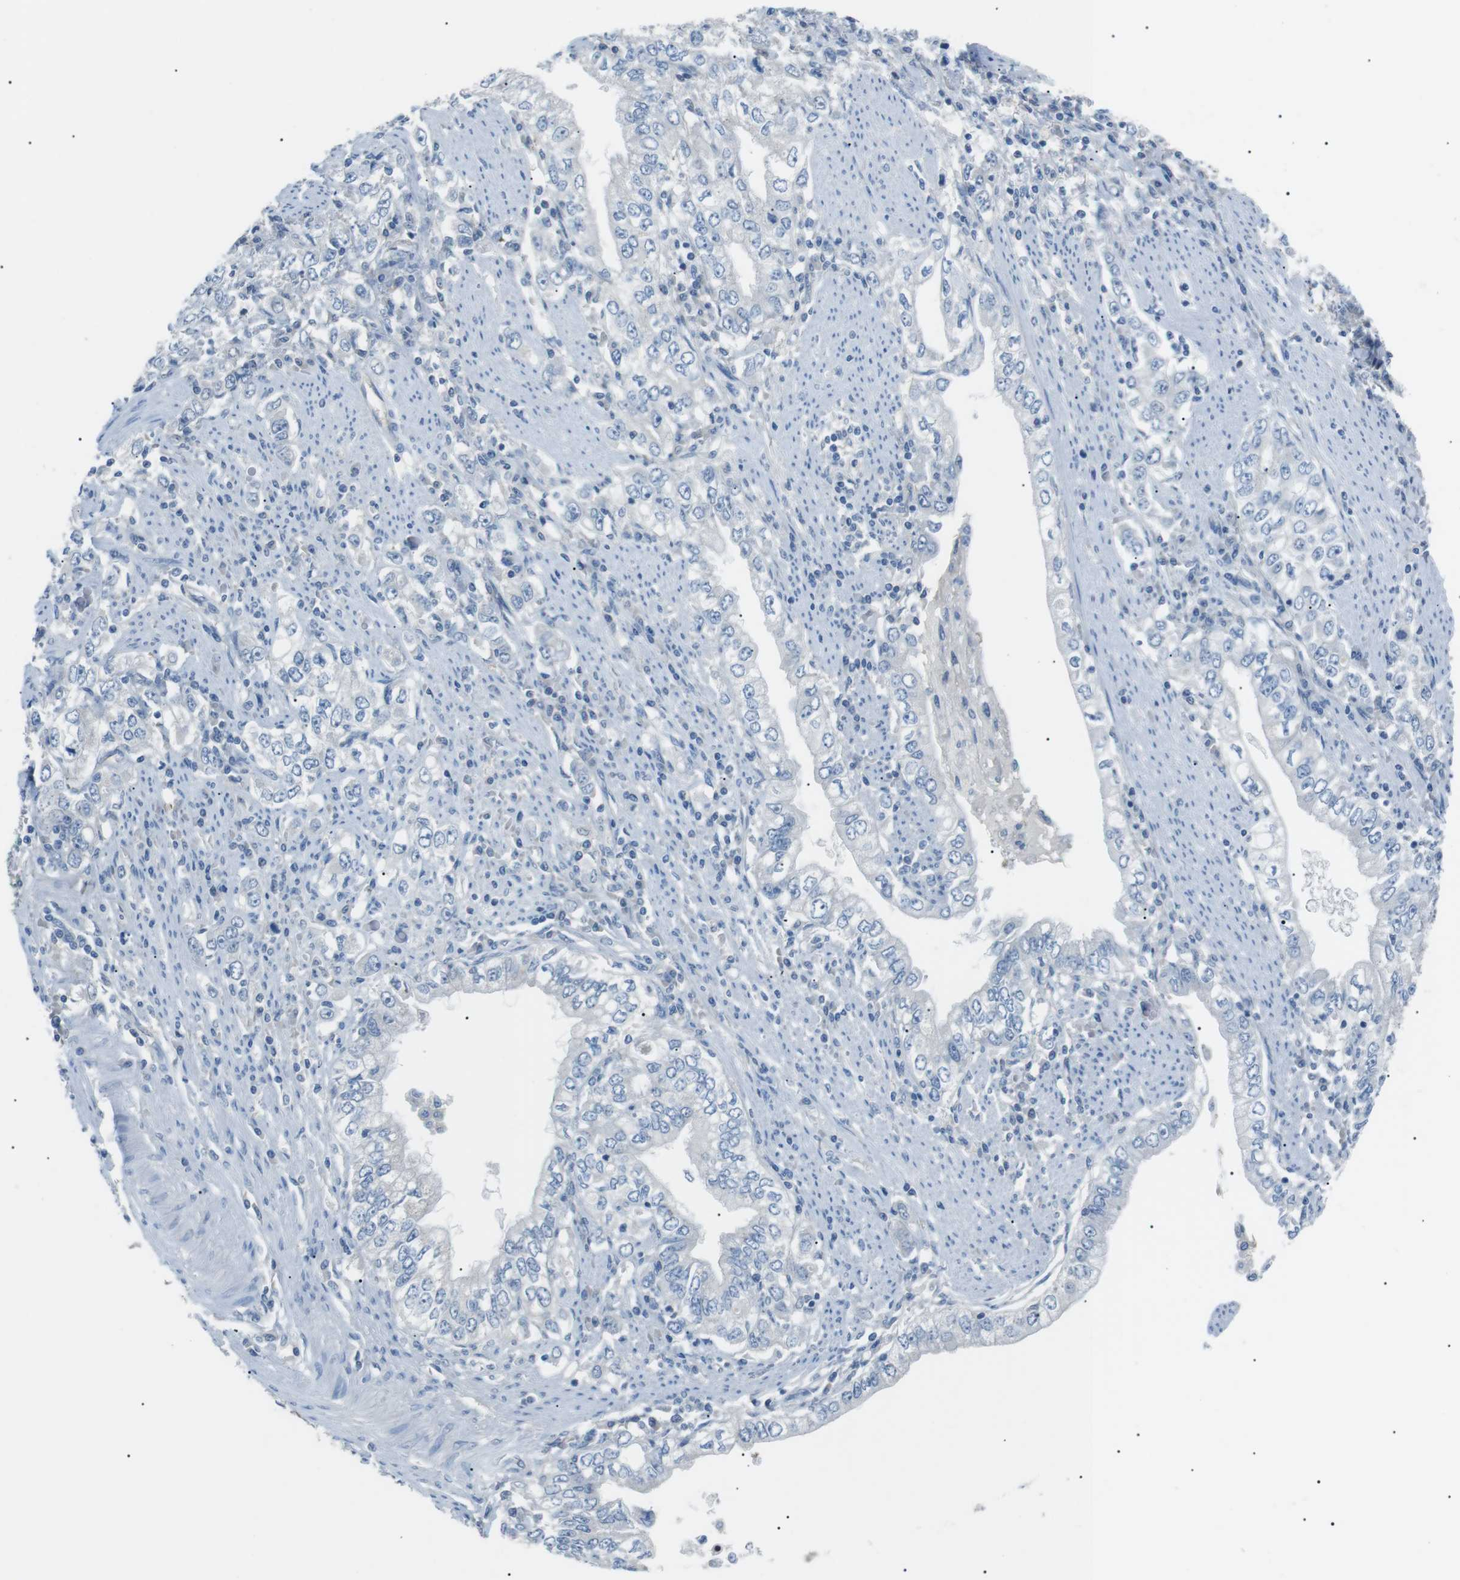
{"staining": {"intensity": "negative", "quantity": "none", "location": "none"}, "tissue": "stomach cancer", "cell_type": "Tumor cells", "image_type": "cancer", "snomed": [{"axis": "morphology", "description": "Adenocarcinoma, NOS"}, {"axis": "topography", "description": "Stomach, lower"}], "caption": "A photomicrograph of adenocarcinoma (stomach) stained for a protein reveals no brown staining in tumor cells.", "gene": "CDH26", "patient": {"sex": "female", "age": 72}}